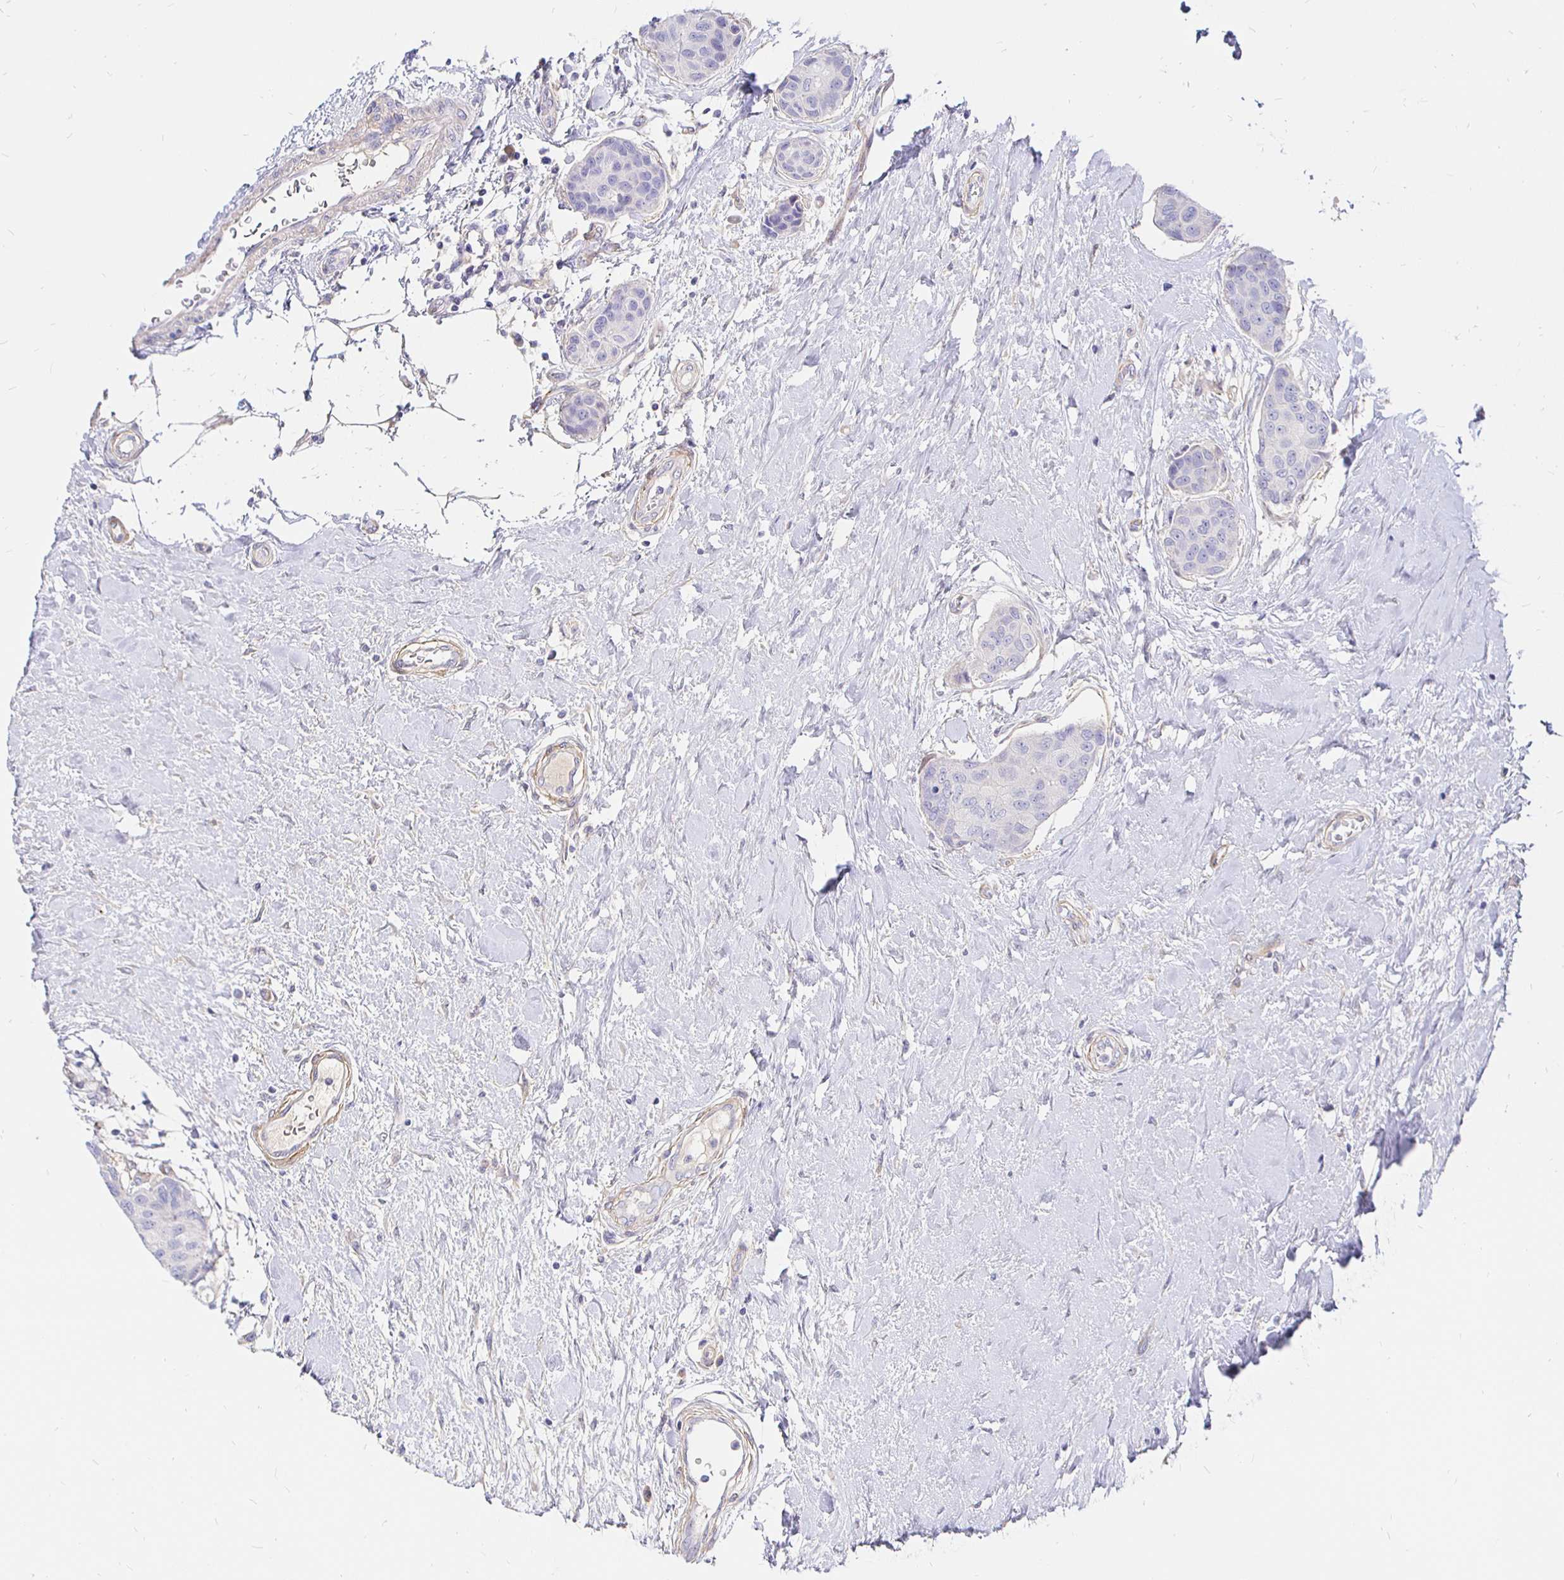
{"staining": {"intensity": "negative", "quantity": "none", "location": "none"}, "tissue": "breast cancer", "cell_type": "Tumor cells", "image_type": "cancer", "snomed": [{"axis": "morphology", "description": "Duct carcinoma"}, {"axis": "topography", "description": "Breast"}], "caption": "There is no significant staining in tumor cells of breast cancer (infiltrating ductal carcinoma).", "gene": "PALM2AKAP2", "patient": {"sex": "female", "age": 80}}